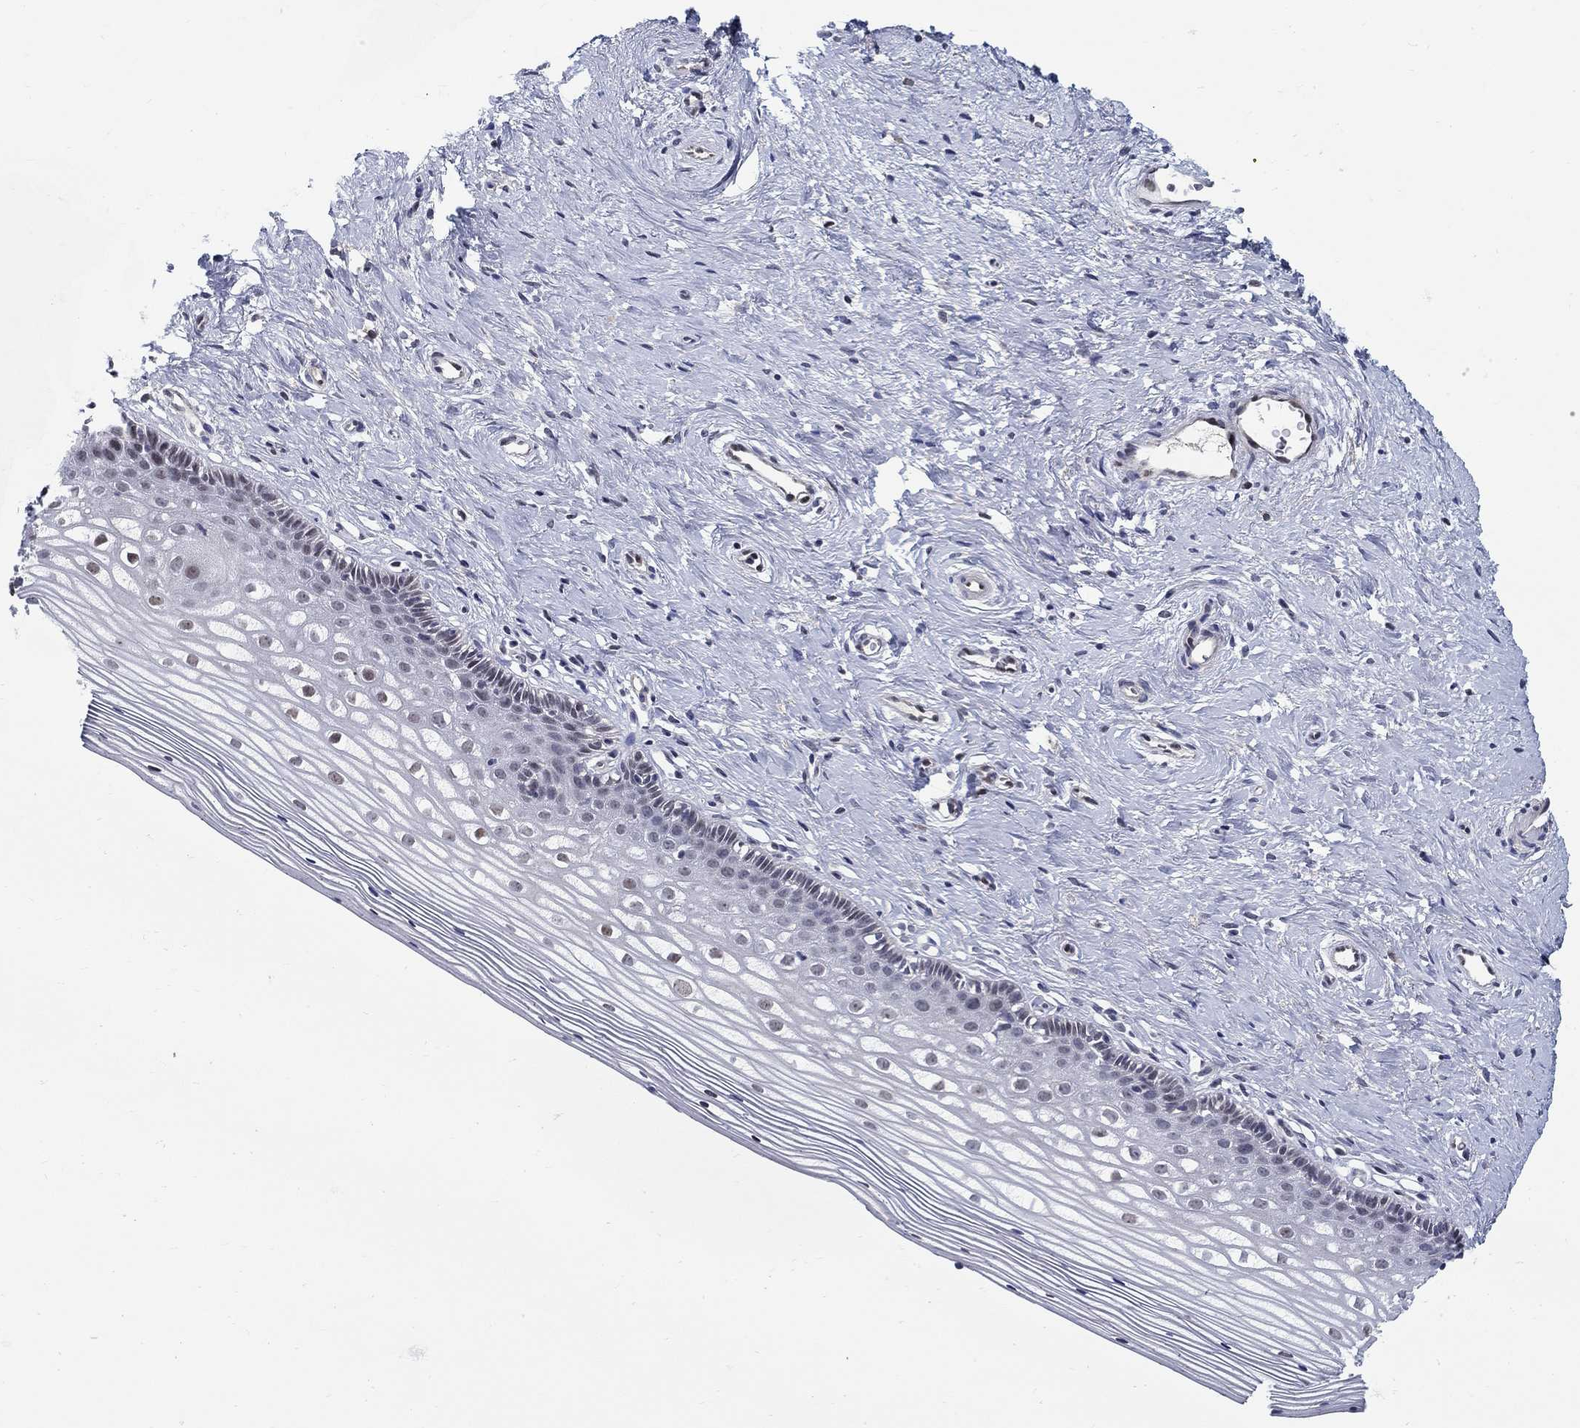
{"staining": {"intensity": "negative", "quantity": "none", "location": "none"}, "tissue": "cervix", "cell_type": "Glandular cells", "image_type": "normal", "snomed": [{"axis": "morphology", "description": "Normal tissue, NOS"}, {"axis": "topography", "description": "Cervix"}], "caption": "This histopathology image is of unremarkable cervix stained with immunohistochemistry to label a protein in brown with the nuclei are counter-stained blue. There is no positivity in glandular cells.", "gene": "C16orf46", "patient": {"sex": "female", "age": 40}}